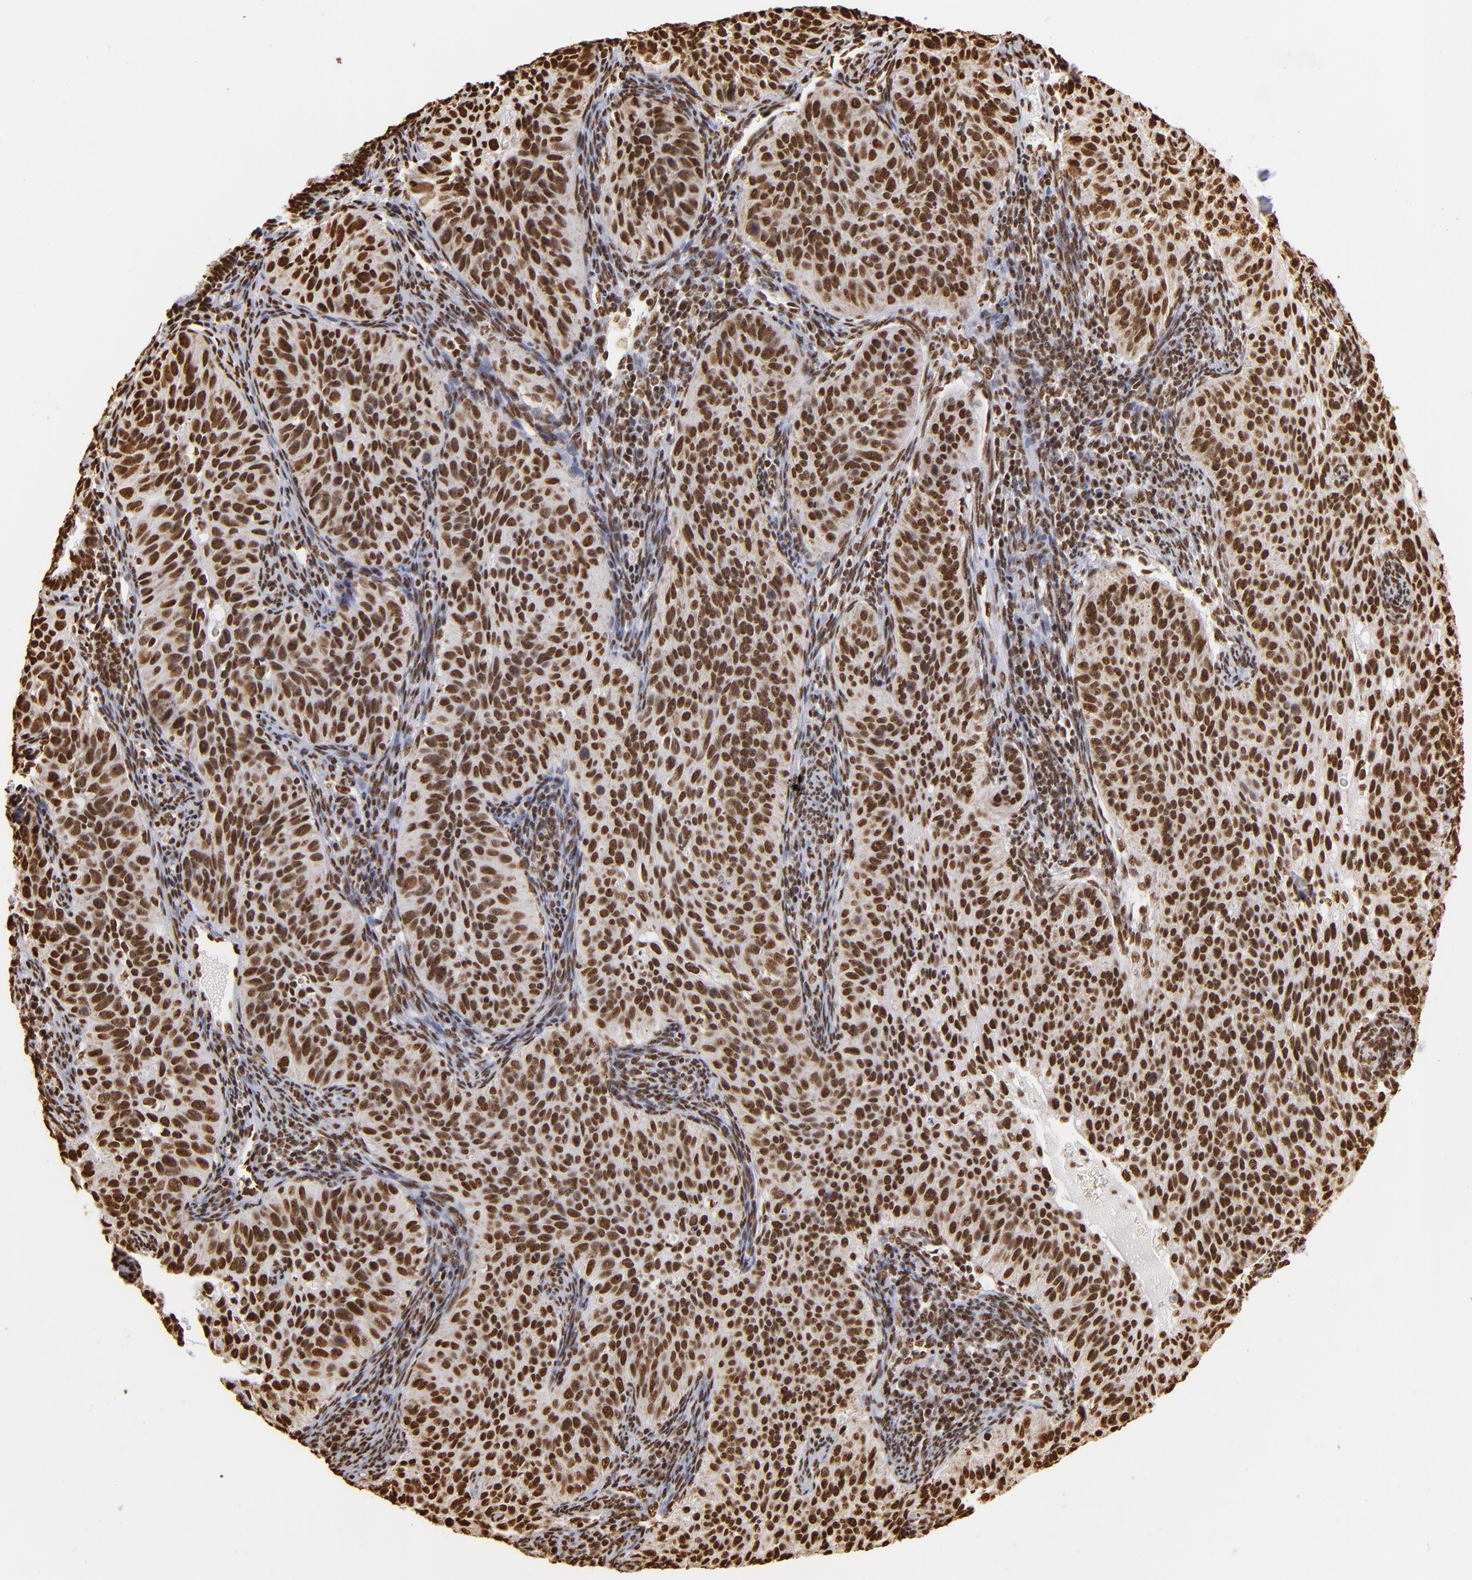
{"staining": {"intensity": "strong", "quantity": ">75%", "location": "nuclear"}, "tissue": "cervical cancer", "cell_type": "Tumor cells", "image_type": "cancer", "snomed": [{"axis": "morphology", "description": "Adenocarcinoma, NOS"}, {"axis": "topography", "description": "Cervix"}], "caption": "Immunohistochemistry (IHC) of human adenocarcinoma (cervical) reveals high levels of strong nuclear expression in about >75% of tumor cells. The protein is shown in brown color, while the nuclei are stained blue.", "gene": "ILF3", "patient": {"sex": "female", "age": 29}}